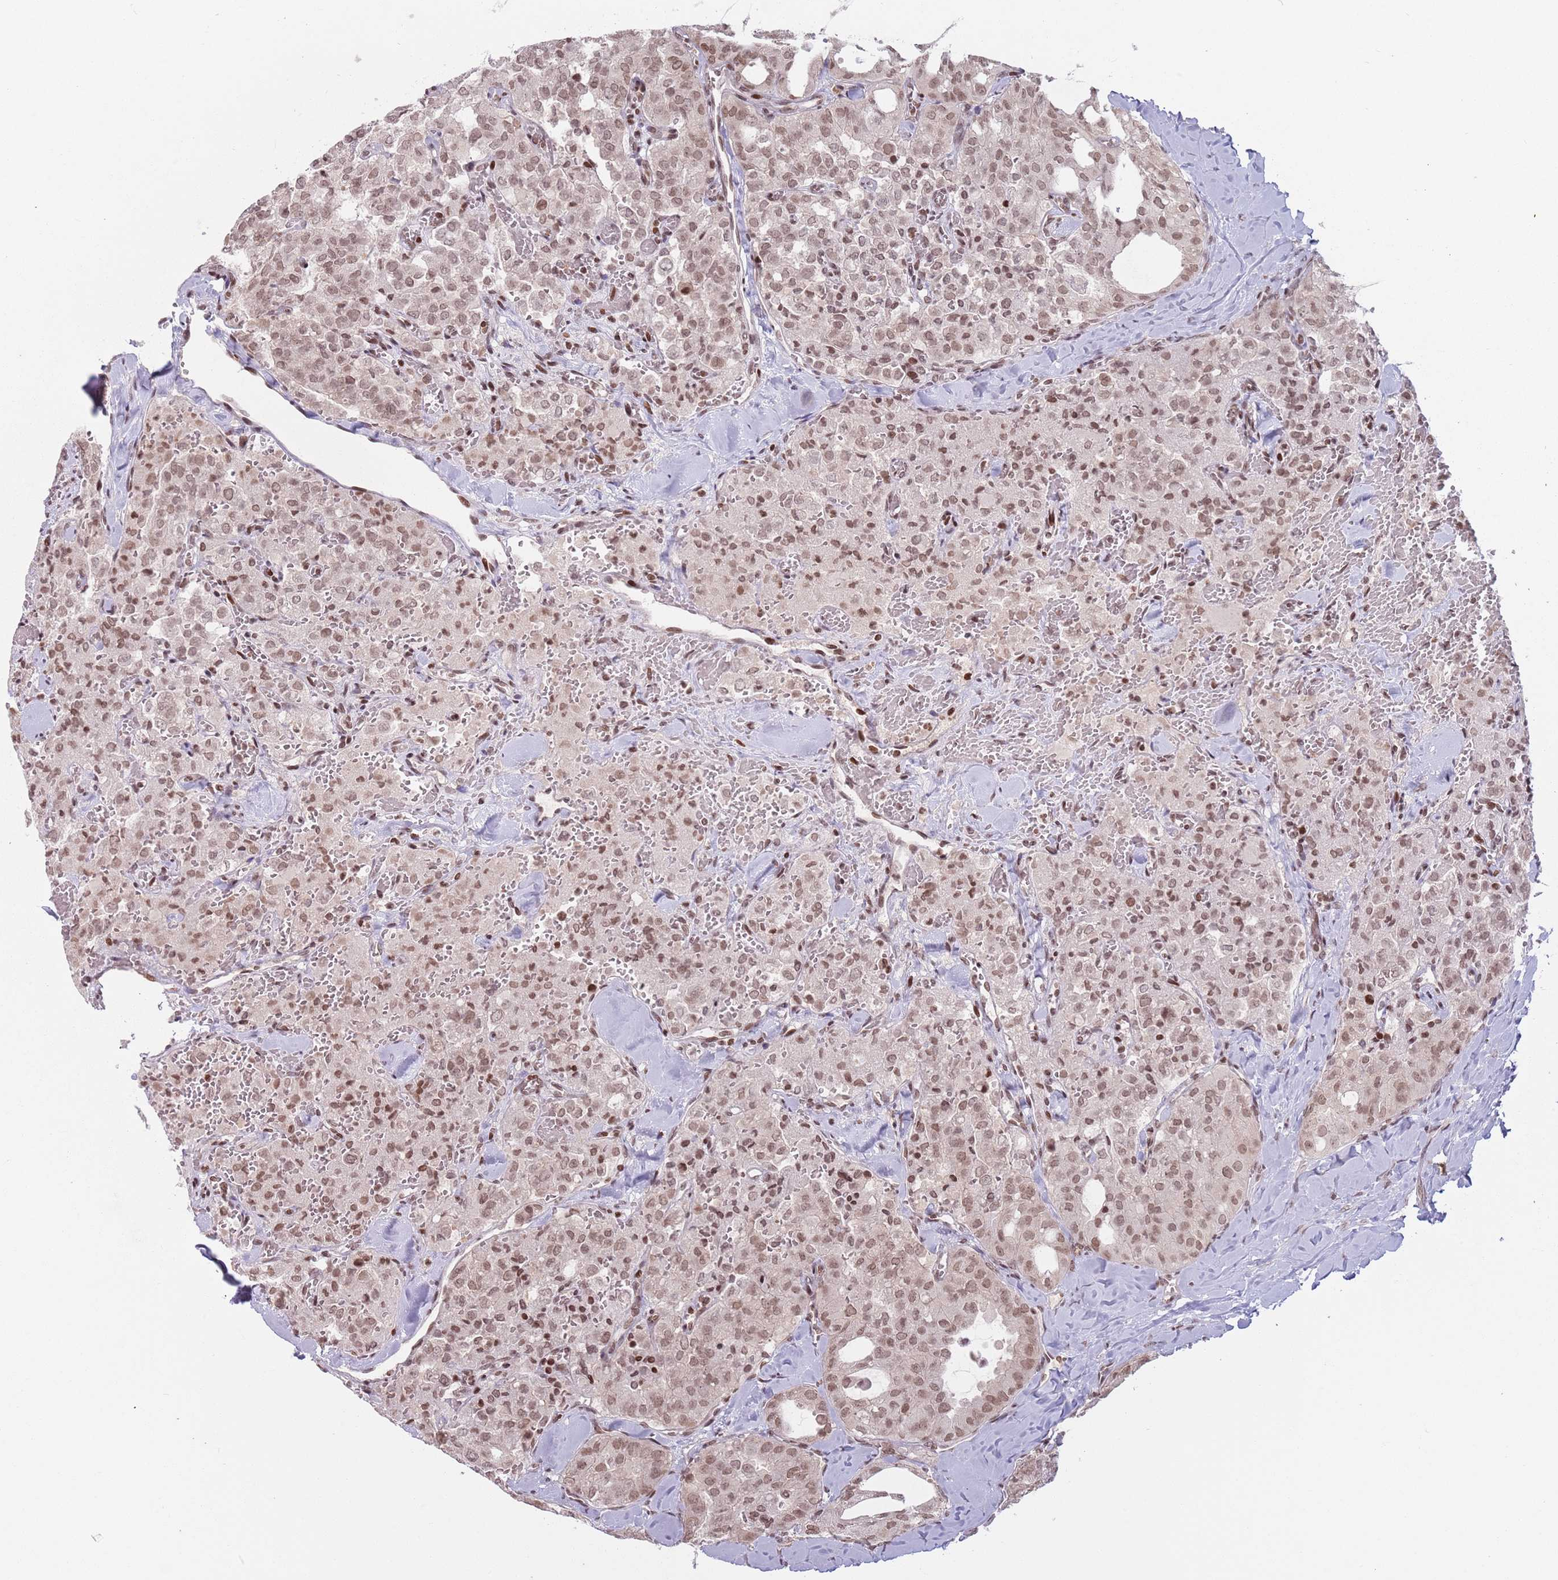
{"staining": {"intensity": "moderate", "quantity": ">75%", "location": "nuclear"}, "tissue": "thyroid cancer", "cell_type": "Tumor cells", "image_type": "cancer", "snomed": [{"axis": "morphology", "description": "Follicular adenoma carcinoma, NOS"}, {"axis": "topography", "description": "Thyroid gland"}], "caption": "Thyroid cancer (follicular adenoma carcinoma) stained with immunohistochemistry (IHC) exhibits moderate nuclear staining in about >75% of tumor cells.", "gene": "SH3RF3", "patient": {"sex": "male", "age": 75}}